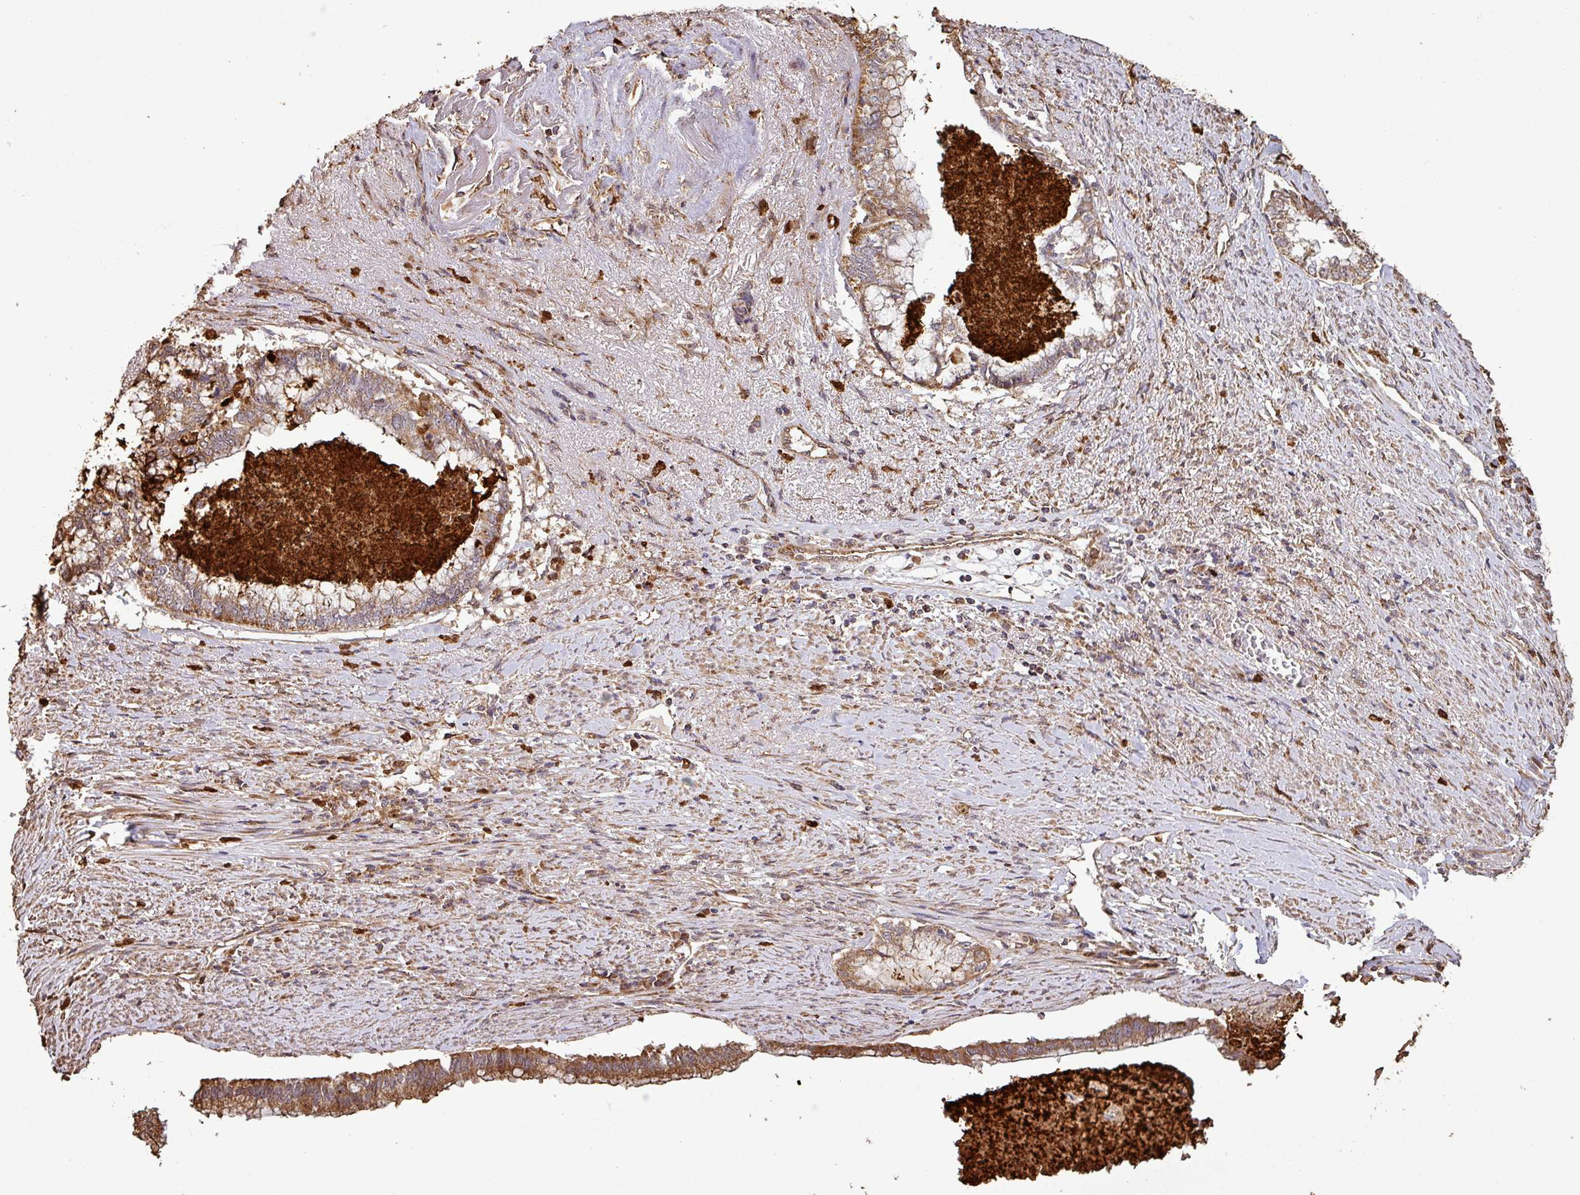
{"staining": {"intensity": "moderate", "quantity": ">75%", "location": "cytoplasmic/membranous"}, "tissue": "endometrial cancer", "cell_type": "Tumor cells", "image_type": "cancer", "snomed": [{"axis": "morphology", "description": "Adenocarcinoma, NOS"}, {"axis": "topography", "description": "Endometrium"}], "caption": "IHC micrograph of neoplastic tissue: human endometrial cancer stained using immunohistochemistry shows medium levels of moderate protein expression localized specifically in the cytoplasmic/membranous of tumor cells, appearing as a cytoplasmic/membranous brown color.", "gene": "PLEKHM1", "patient": {"sex": "female", "age": 79}}